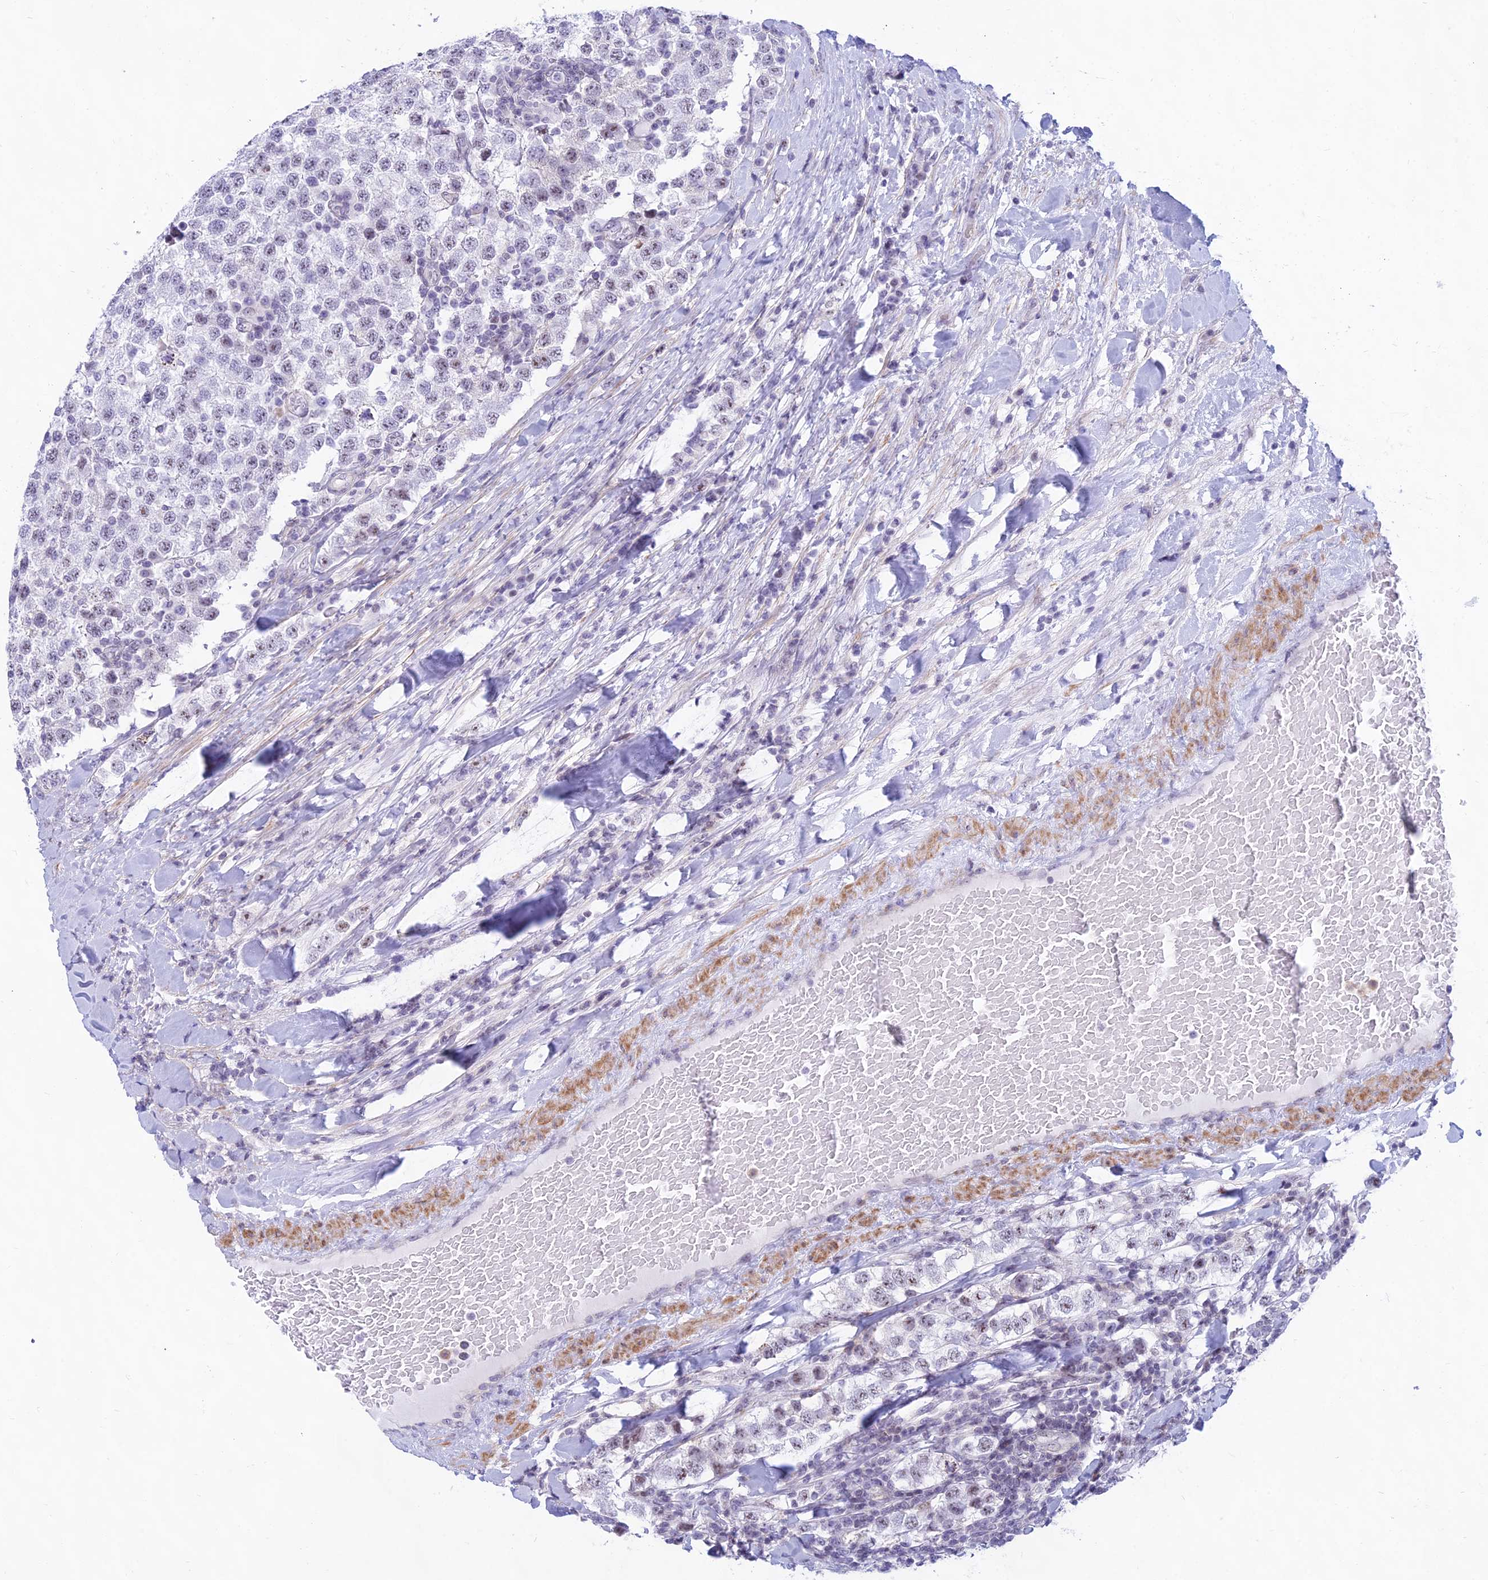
{"staining": {"intensity": "weak", "quantity": "<25%", "location": "nuclear"}, "tissue": "testis cancer", "cell_type": "Tumor cells", "image_type": "cancer", "snomed": [{"axis": "morphology", "description": "Seminoma, NOS"}, {"axis": "topography", "description": "Testis"}], "caption": "Tumor cells show no significant protein staining in seminoma (testis).", "gene": "KRR1", "patient": {"sex": "male", "age": 34}}